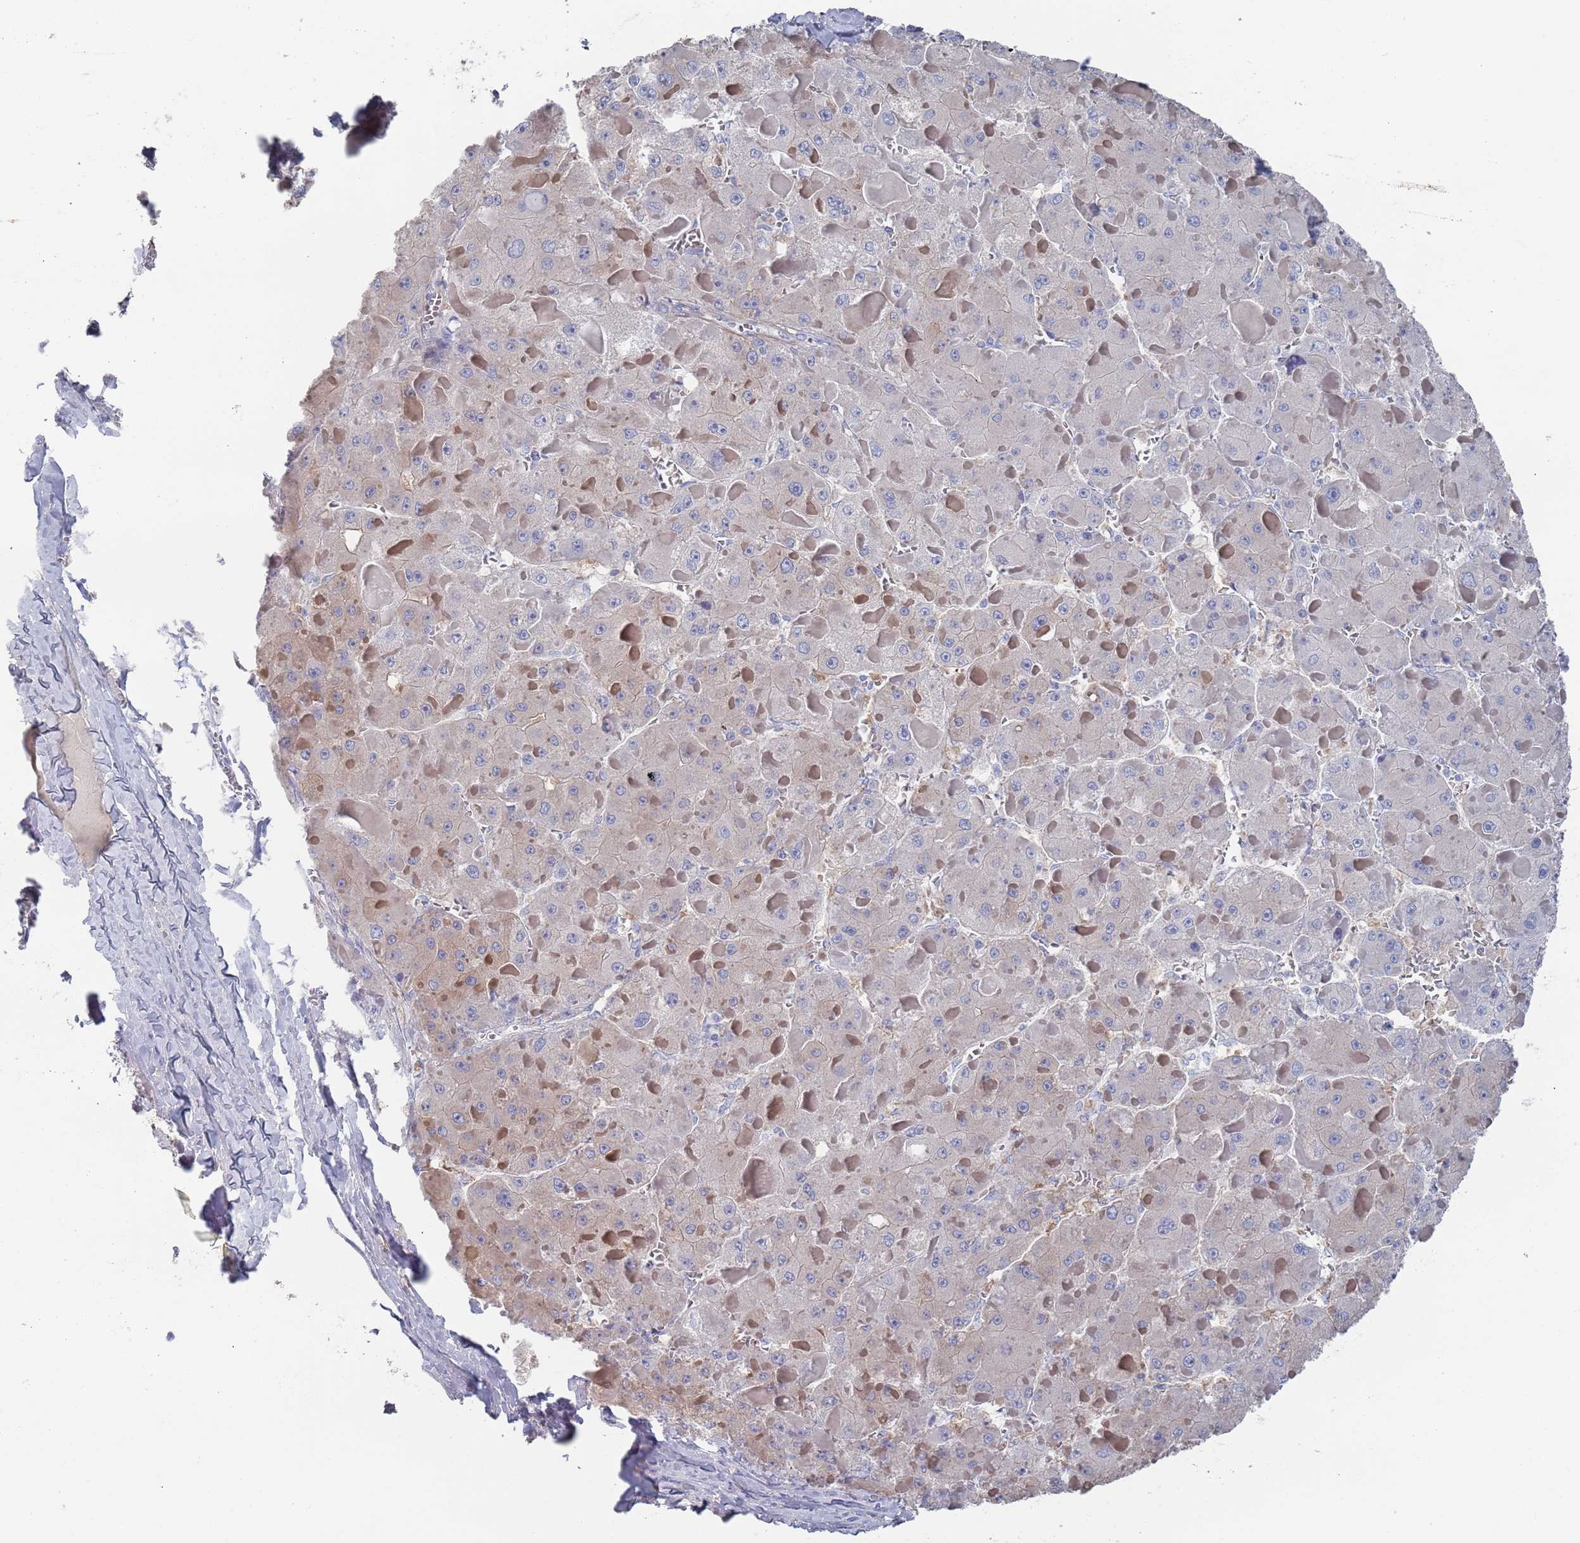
{"staining": {"intensity": "negative", "quantity": "none", "location": "none"}, "tissue": "liver cancer", "cell_type": "Tumor cells", "image_type": "cancer", "snomed": [{"axis": "morphology", "description": "Carcinoma, Hepatocellular, NOS"}, {"axis": "topography", "description": "Liver"}], "caption": "Hepatocellular carcinoma (liver) stained for a protein using immunohistochemistry (IHC) reveals no positivity tumor cells.", "gene": "TMCO3", "patient": {"sex": "female", "age": 73}}